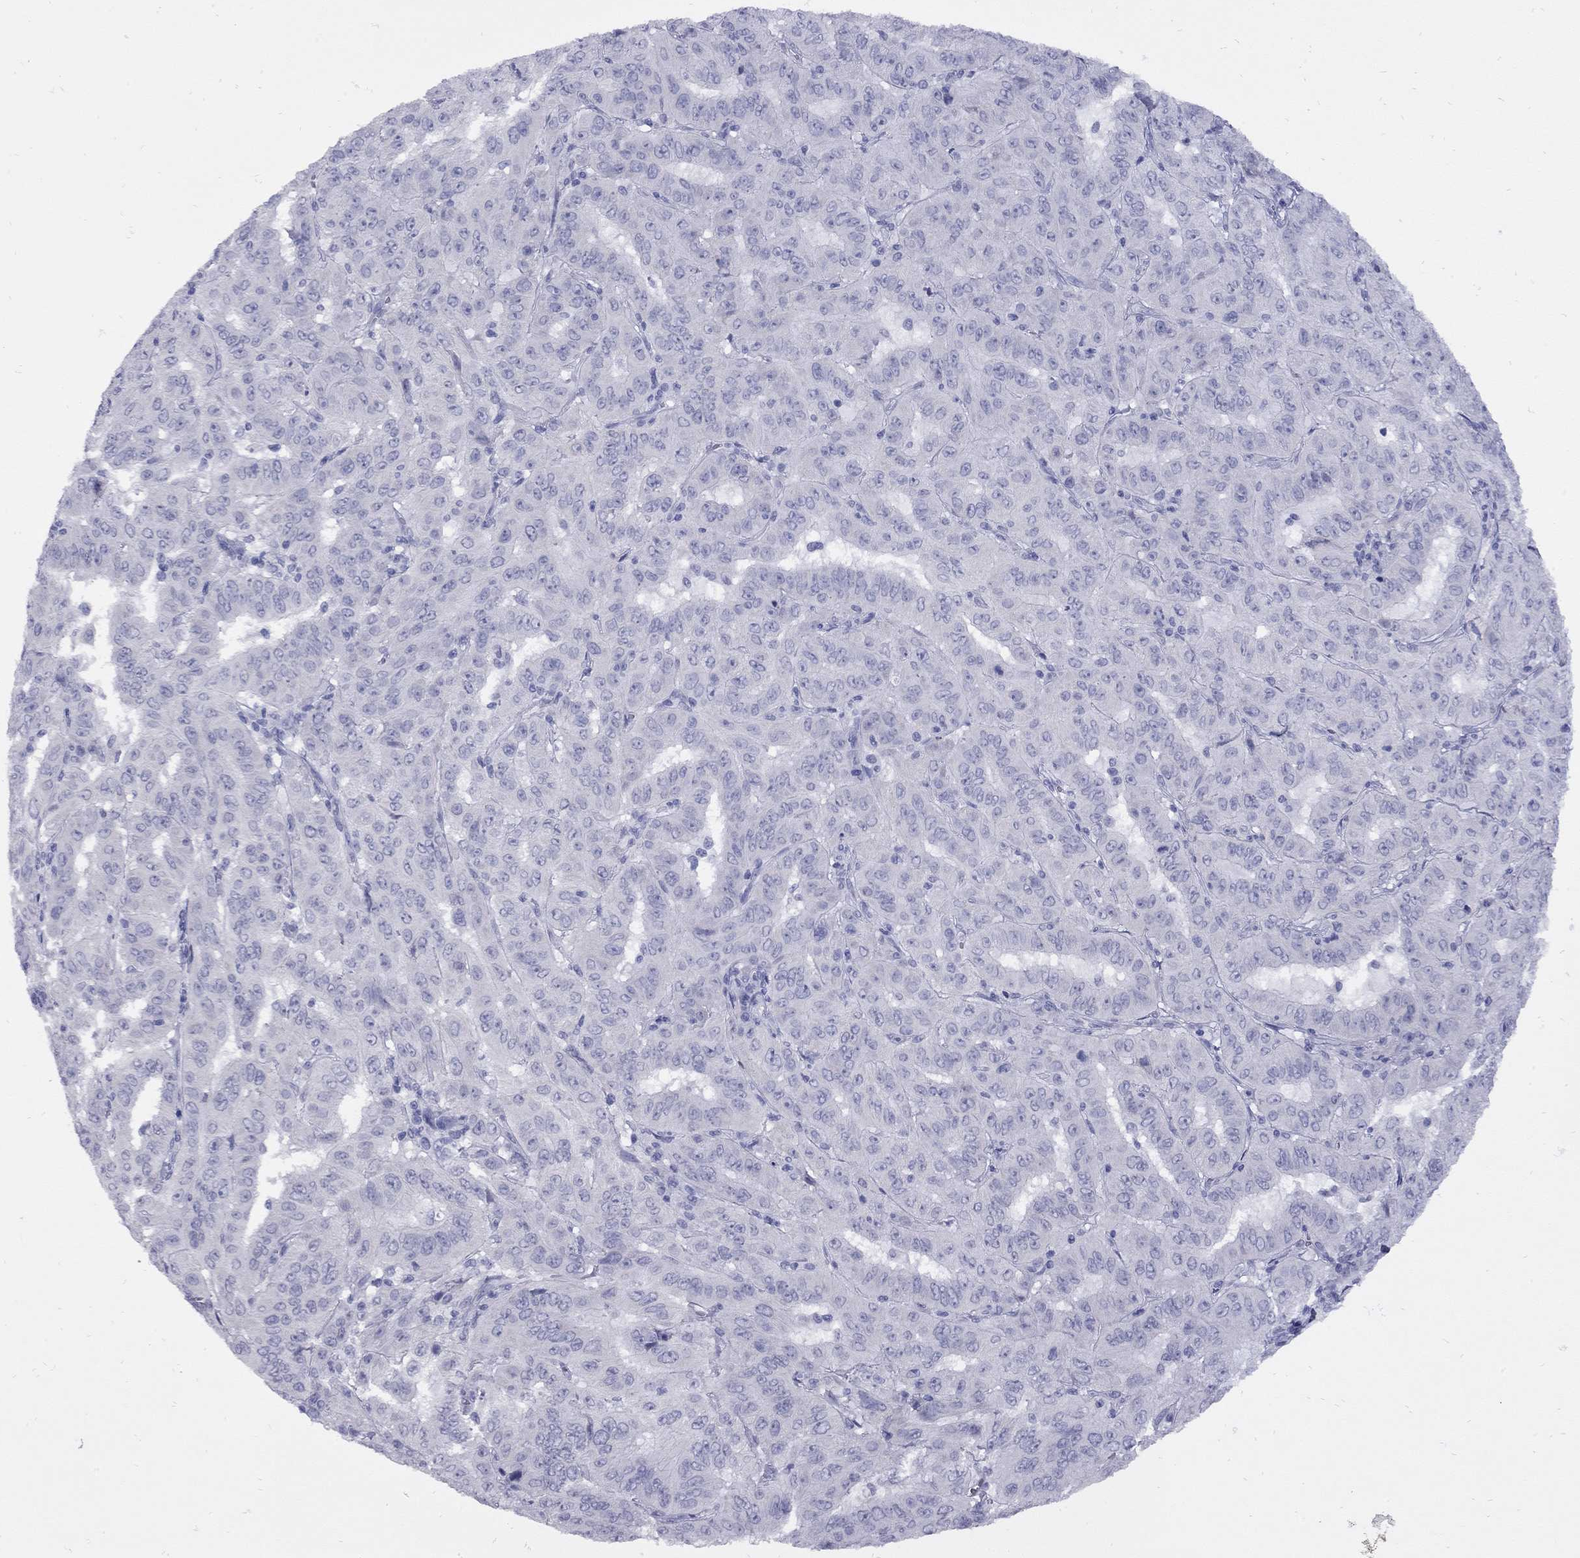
{"staining": {"intensity": "negative", "quantity": "none", "location": "none"}, "tissue": "pancreatic cancer", "cell_type": "Tumor cells", "image_type": "cancer", "snomed": [{"axis": "morphology", "description": "Adenocarcinoma, NOS"}, {"axis": "topography", "description": "Pancreas"}], "caption": "This is an immunohistochemistry histopathology image of adenocarcinoma (pancreatic). There is no positivity in tumor cells.", "gene": "EPPIN", "patient": {"sex": "male", "age": 63}}